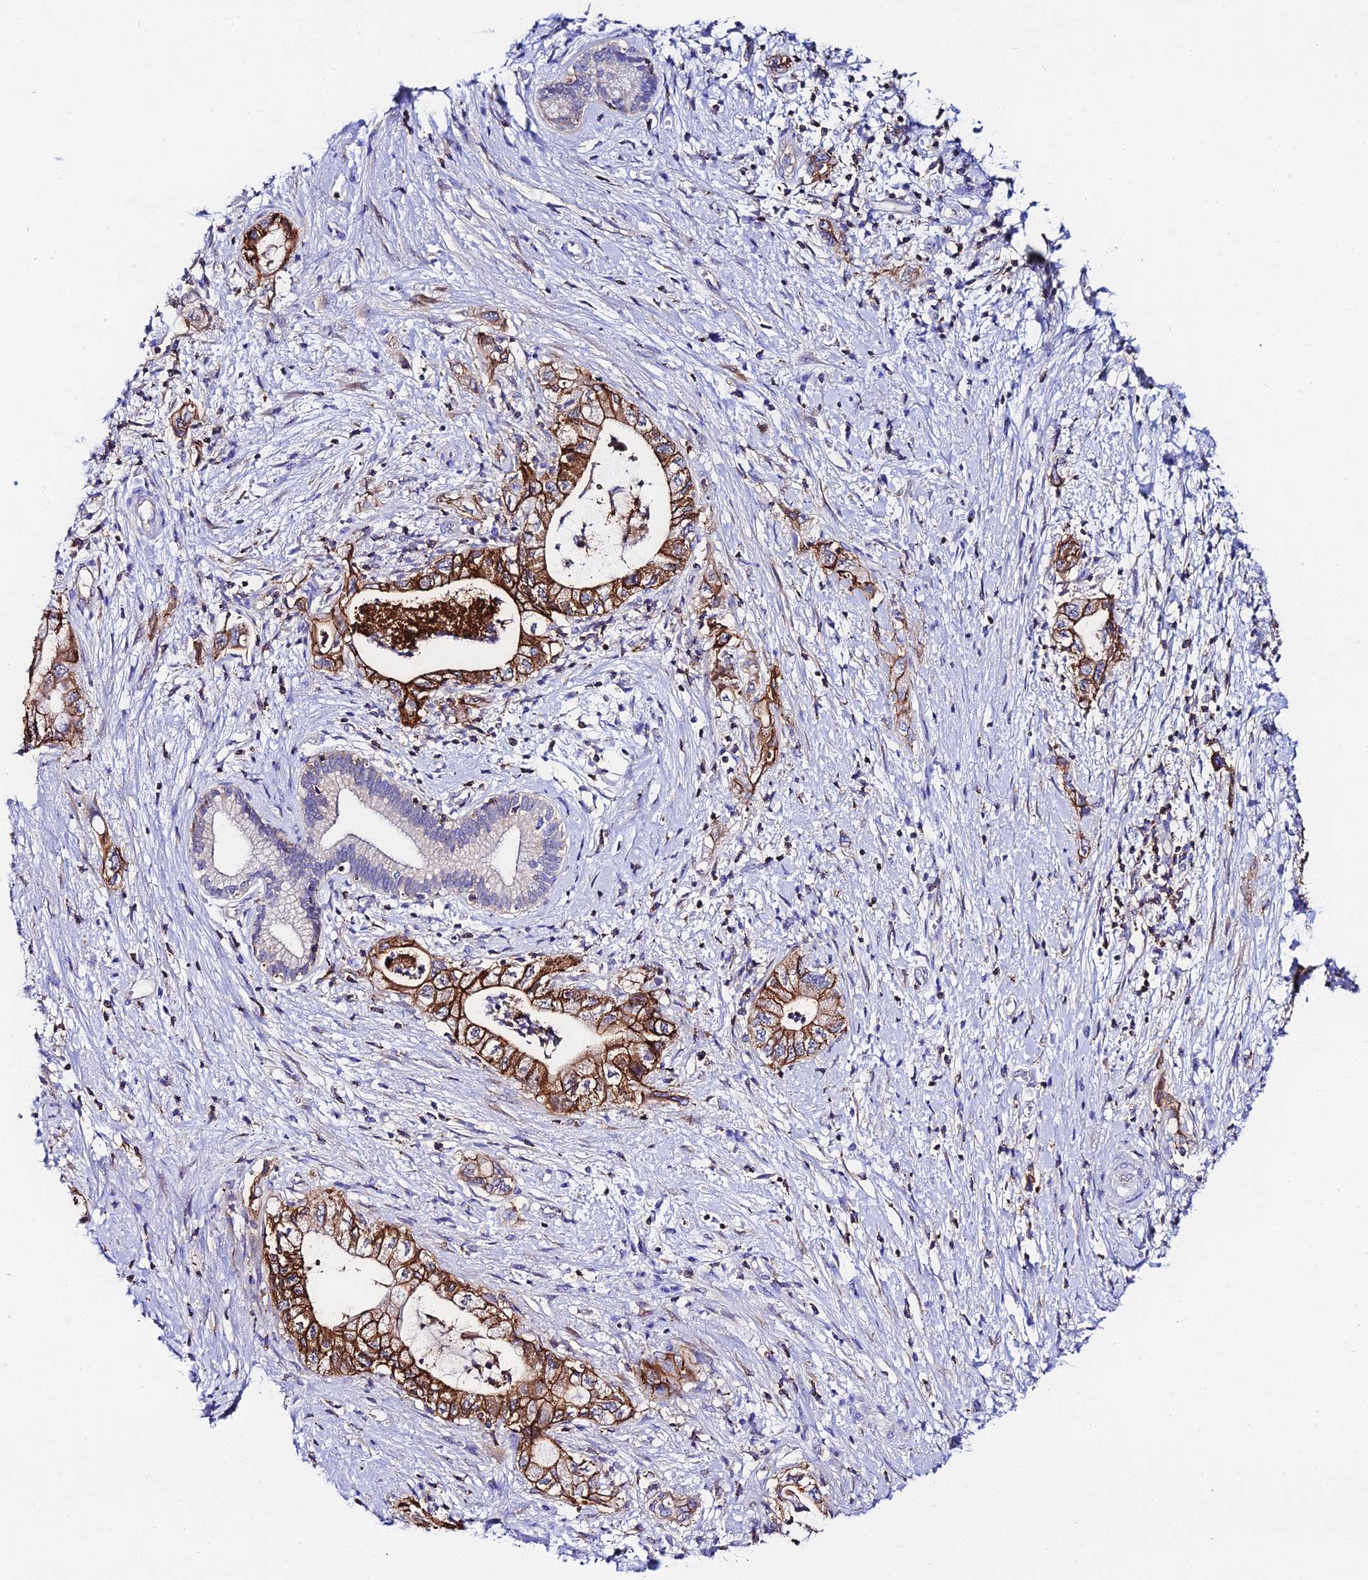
{"staining": {"intensity": "strong", "quantity": ">75%", "location": "cytoplasmic/membranous"}, "tissue": "pancreatic cancer", "cell_type": "Tumor cells", "image_type": "cancer", "snomed": [{"axis": "morphology", "description": "Adenocarcinoma, NOS"}, {"axis": "topography", "description": "Pancreas"}], "caption": "Immunohistochemical staining of pancreatic adenocarcinoma exhibits high levels of strong cytoplasmic/membranous expression in about >75% of tumor cells.", "gene": "S100A16", "patient": {"sex": "female", "age": 73}}